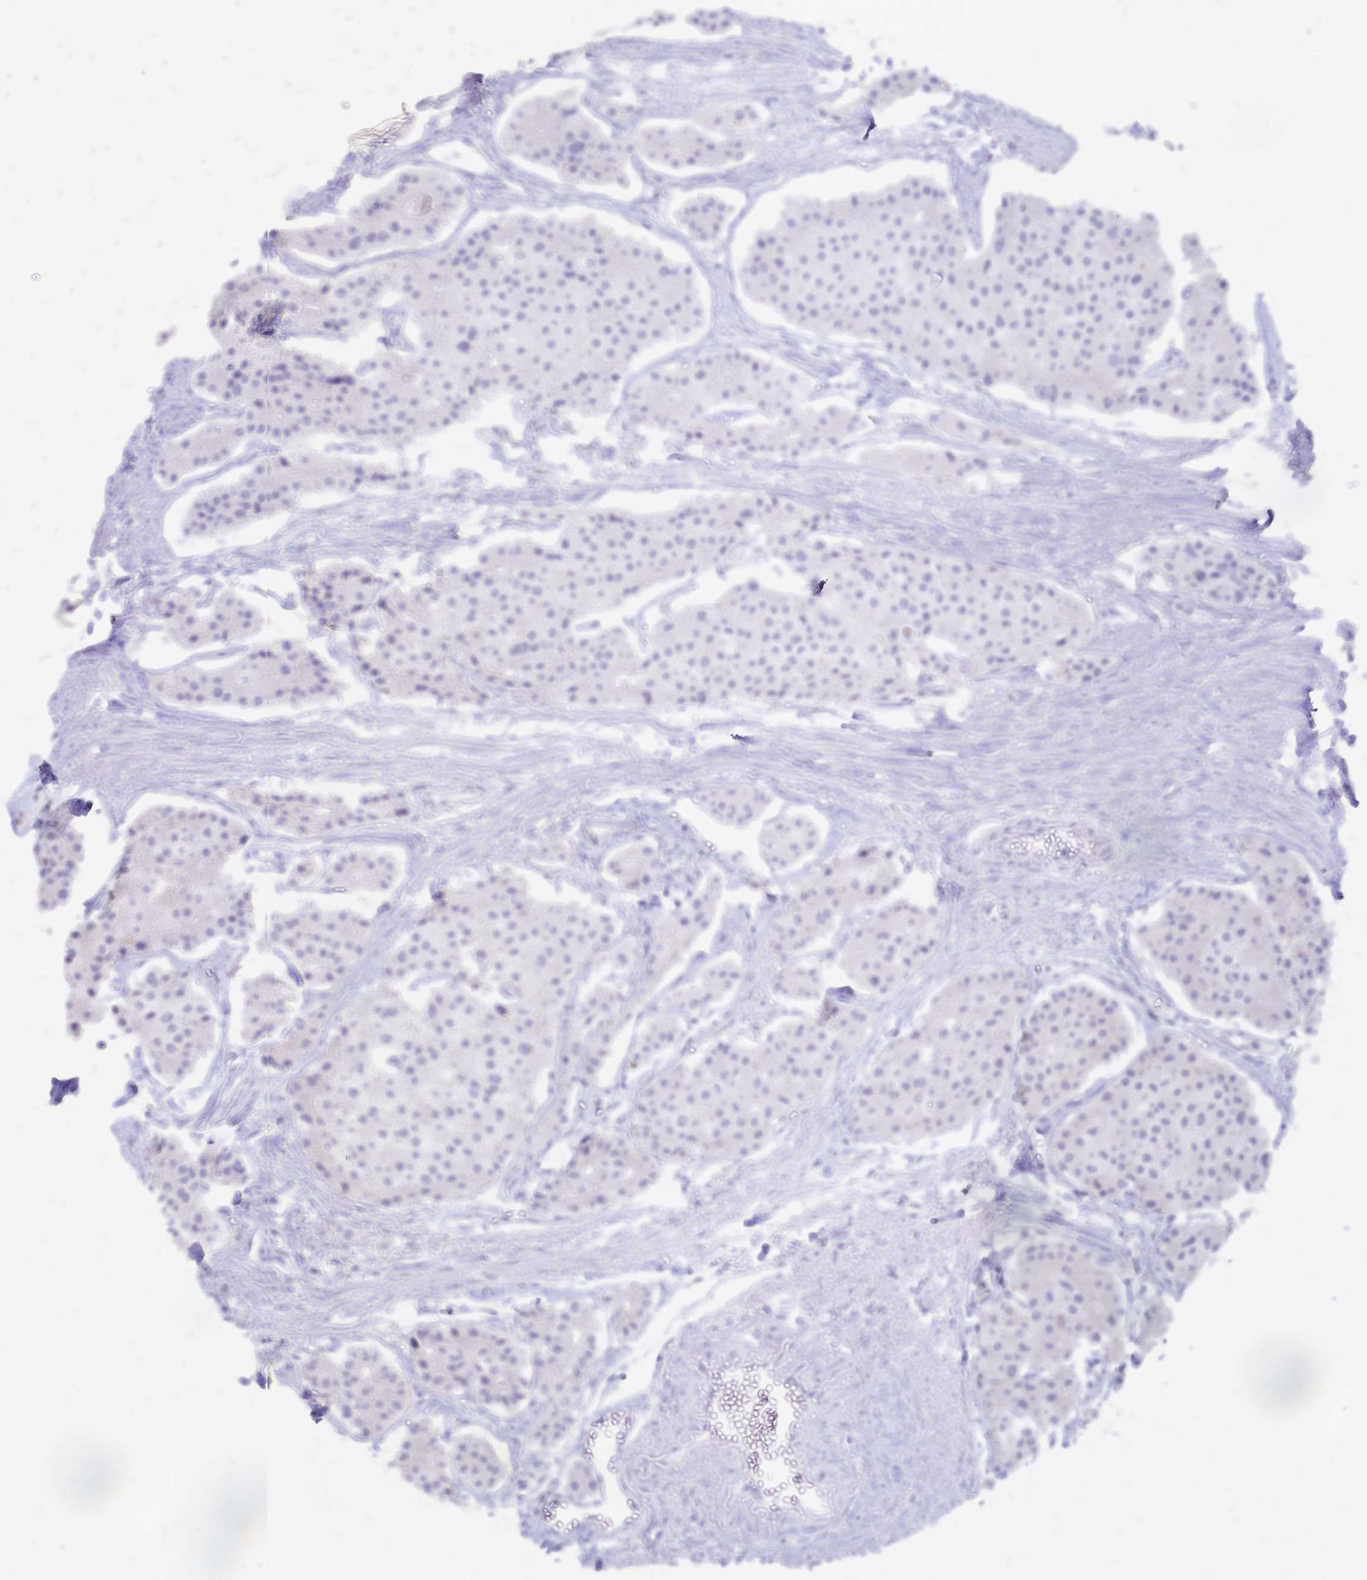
{"staining": {"intensity": "negative", "quantity": "none", "location": "none"}, "tissue": "carcinoid", "cell_type": "Tumor cells", "image_type": "cancer", "snomed": [{"axis": "morphology", "description": "Carcinoid, malignant, NOS"}, {"axis": "topography", "description": "Small intestine"}], "caption": "An IHC photomicrograph of carcinoid (malignant) is shown. There is no staining in tumor cells of carcinoid (malignant).", "gene": "CYB5A", "patient": {"sex": "female", "age": 65}}